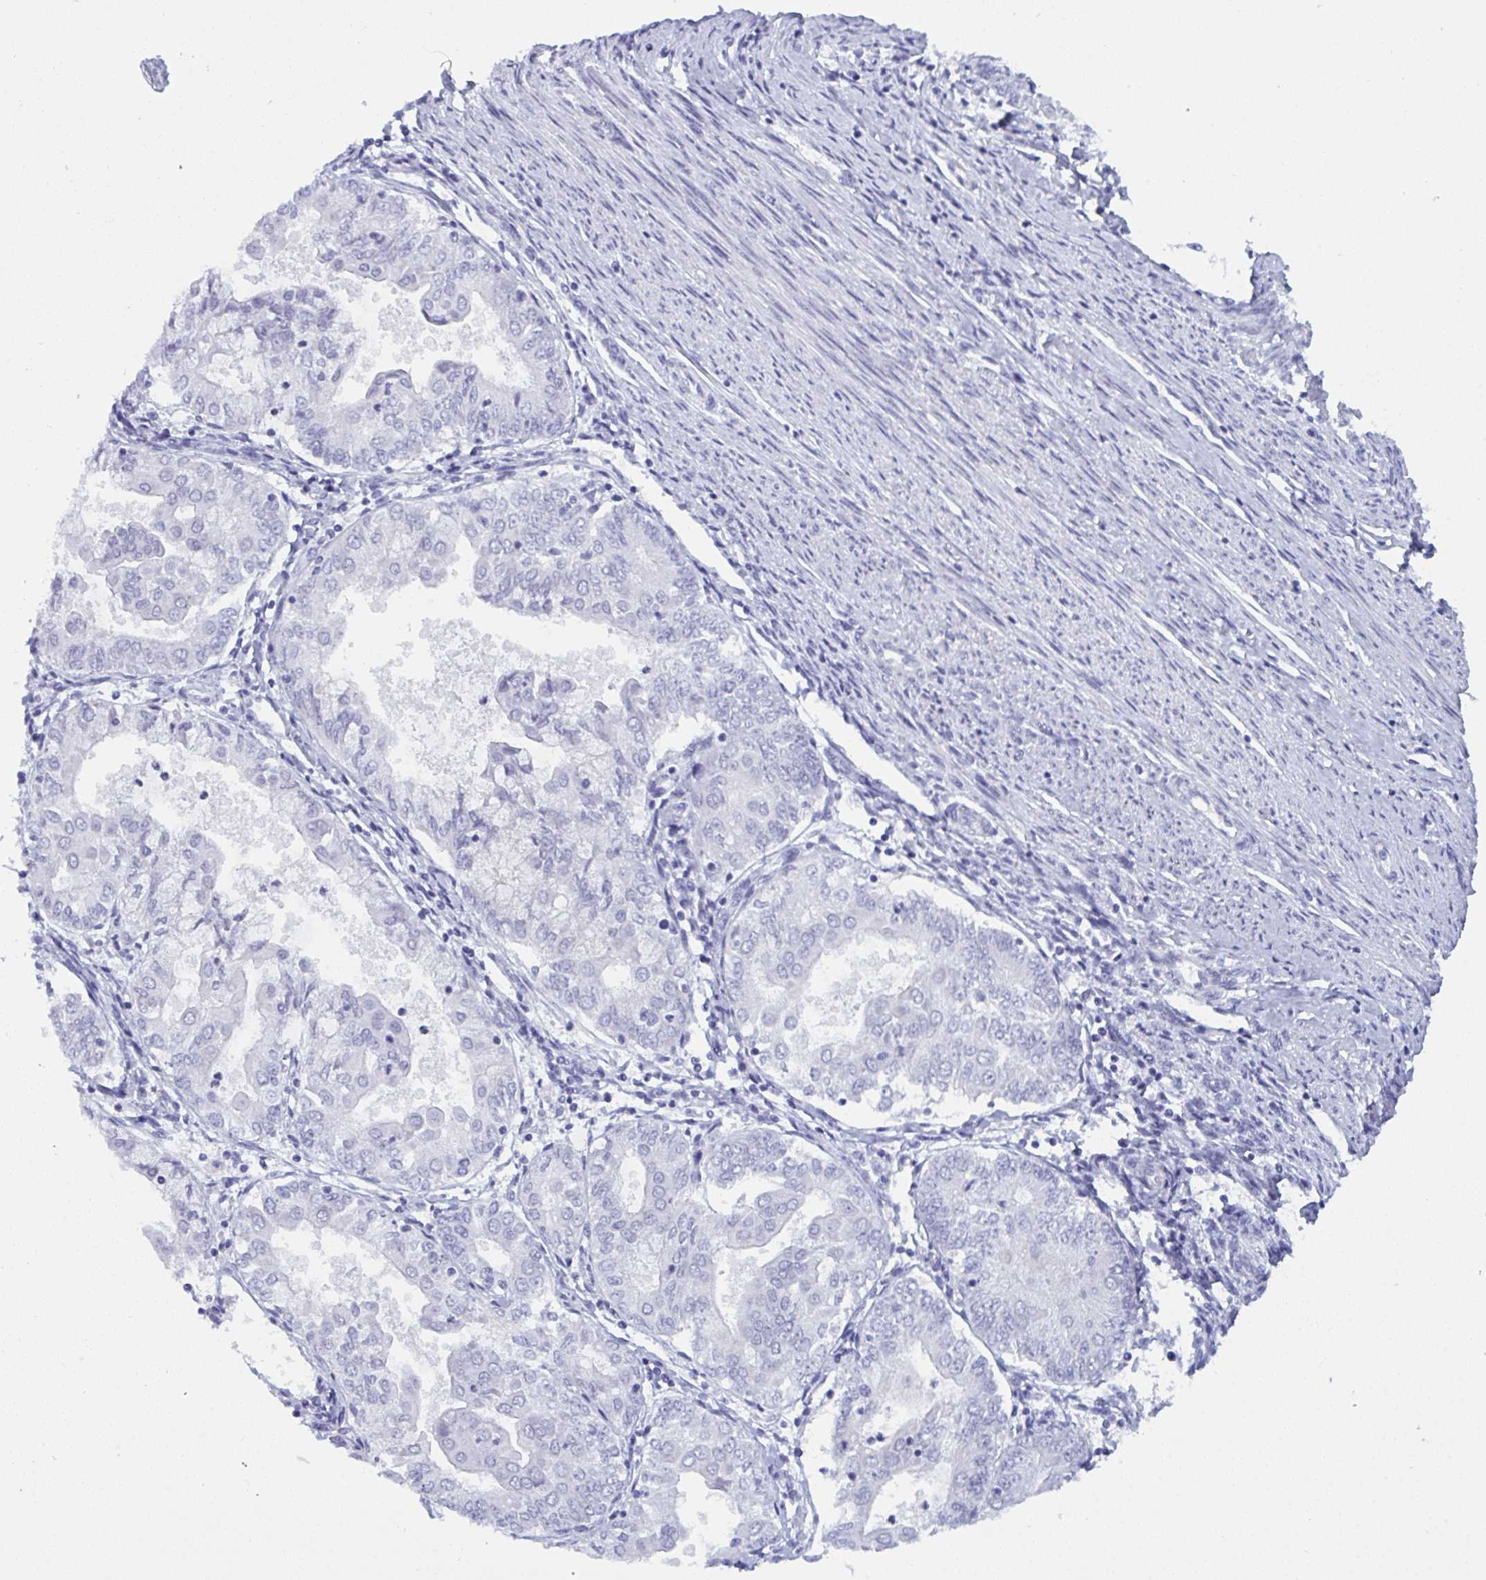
{"staining": {"intensity": "negative", "quantity": "none", "location": "none"}, "tissue": "endometrial cancer", "cell_type": "Tumor cells", "image_type": "cancer", "snomed": [{"axis": "morphology", "description": "Adenocarcinoma, NOS"}, {"axis": "topography", "description": "Endometrium"}], "caption": "Immunohistochemical staining of human endometrial adenocarcinoma shows no significant staining in tumor cells. (Brightfield microscopy of DAB (3,3'-diaminobenzidine) immunohistochemistry at high magnification).", "gene": "PRDM9", "patient": {"sex": "female", "age": 68}}